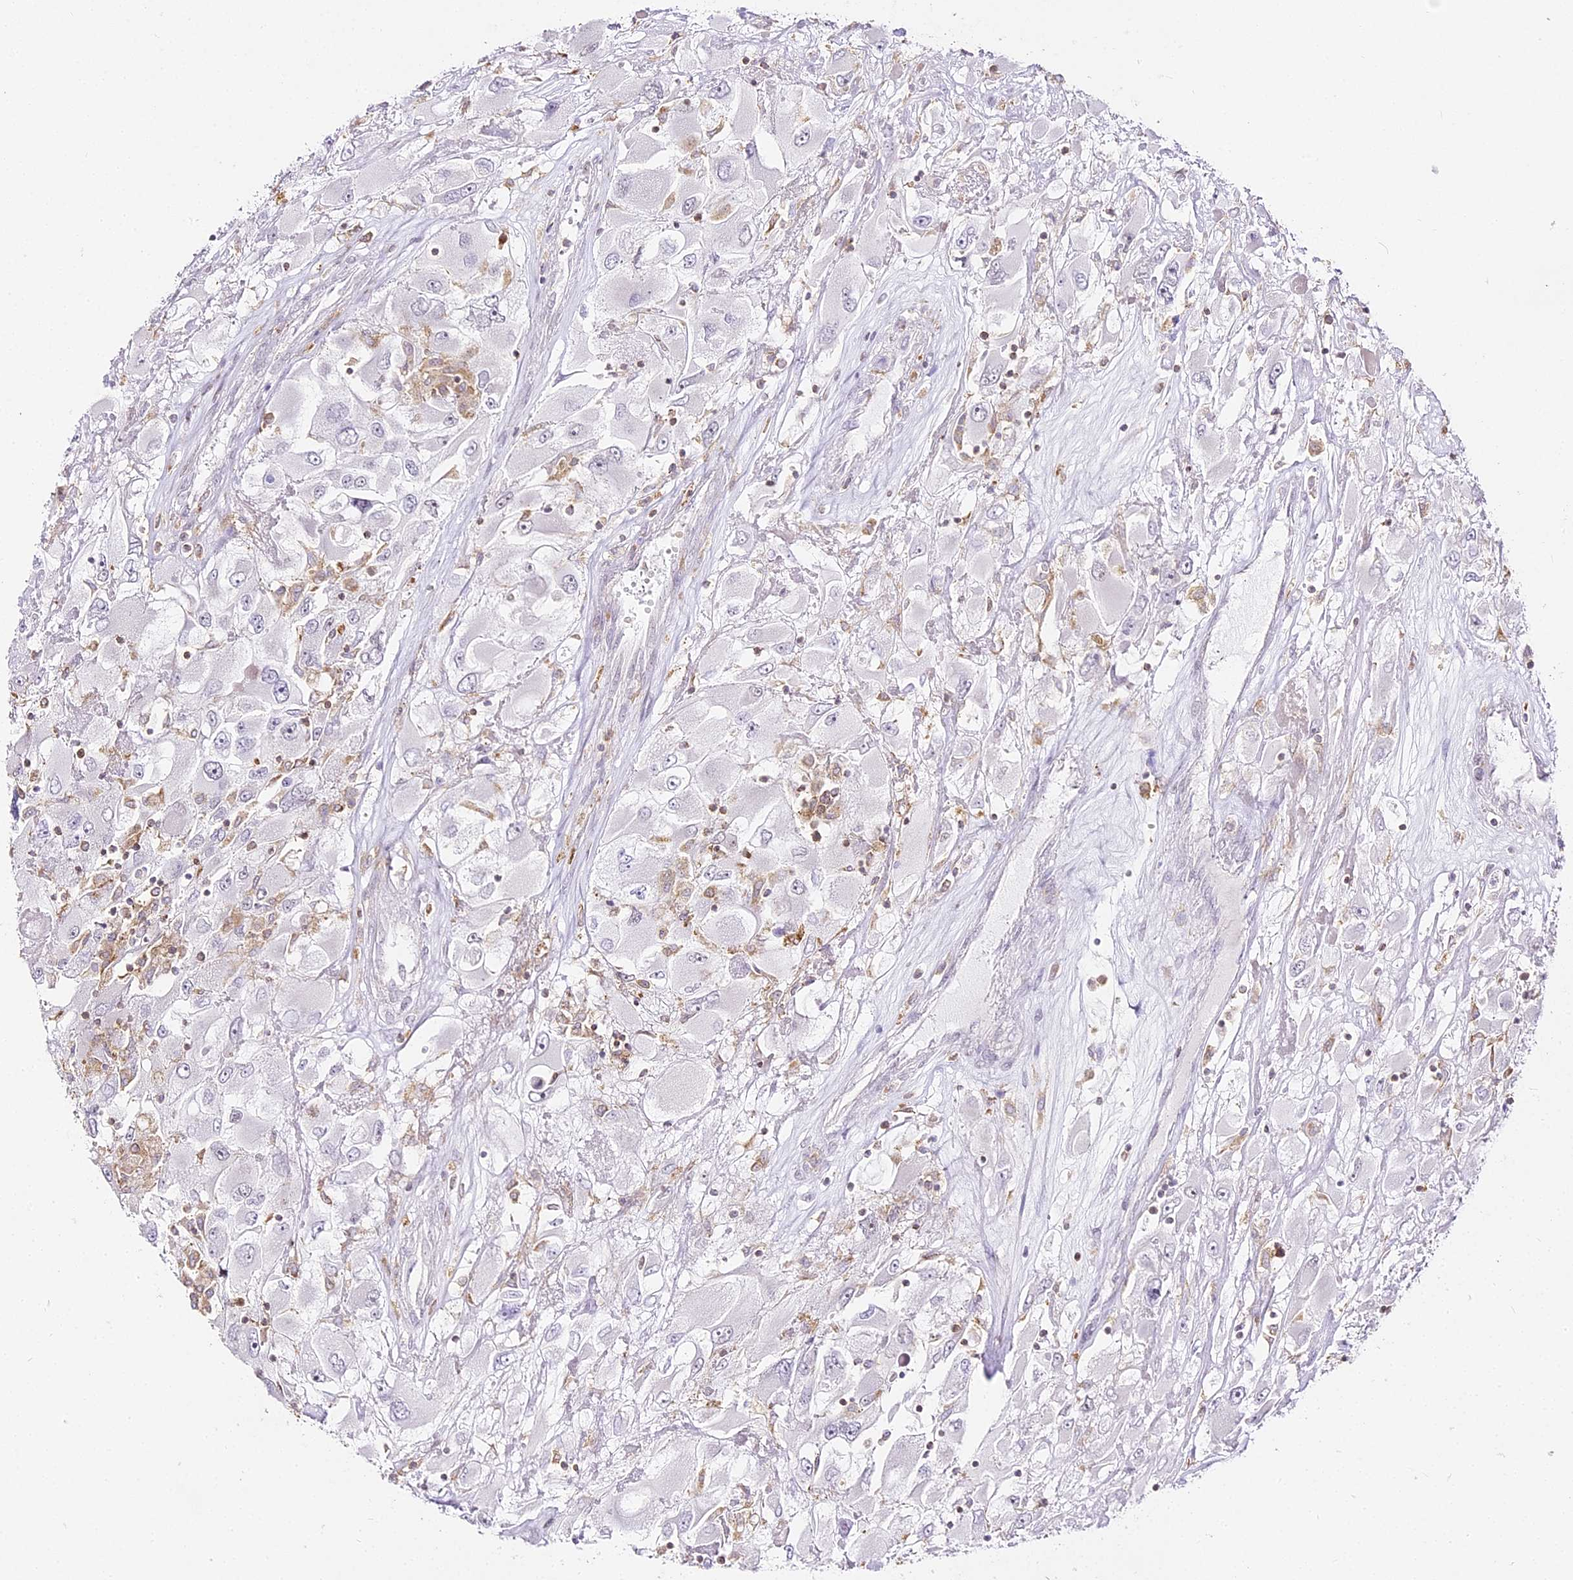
{"staining": {"intensity": "negative", "quantity": "none", "location": "none"}, "tissue": "renal cancer", "cell_type": "Tumor cells", "image_type": "cancer", "snomed": [{"axis": "morphology", "description": "Adenocarcinoma, NOS"}, {"axis": "topography", "description": "Kidney"}], "caption": "An immunohistochemistry (IHC) histopathology image of renal adenocarcinoma is shown. There is no staining in tumor cells of renal adenocarcinoma. (DAB (3,3'-diaminobenzidine) immunohistochemistry (IHC) with hematoxylin counter stain).", "gene": "DOCK2", "patient": {"sex": "female", "age": 52}}